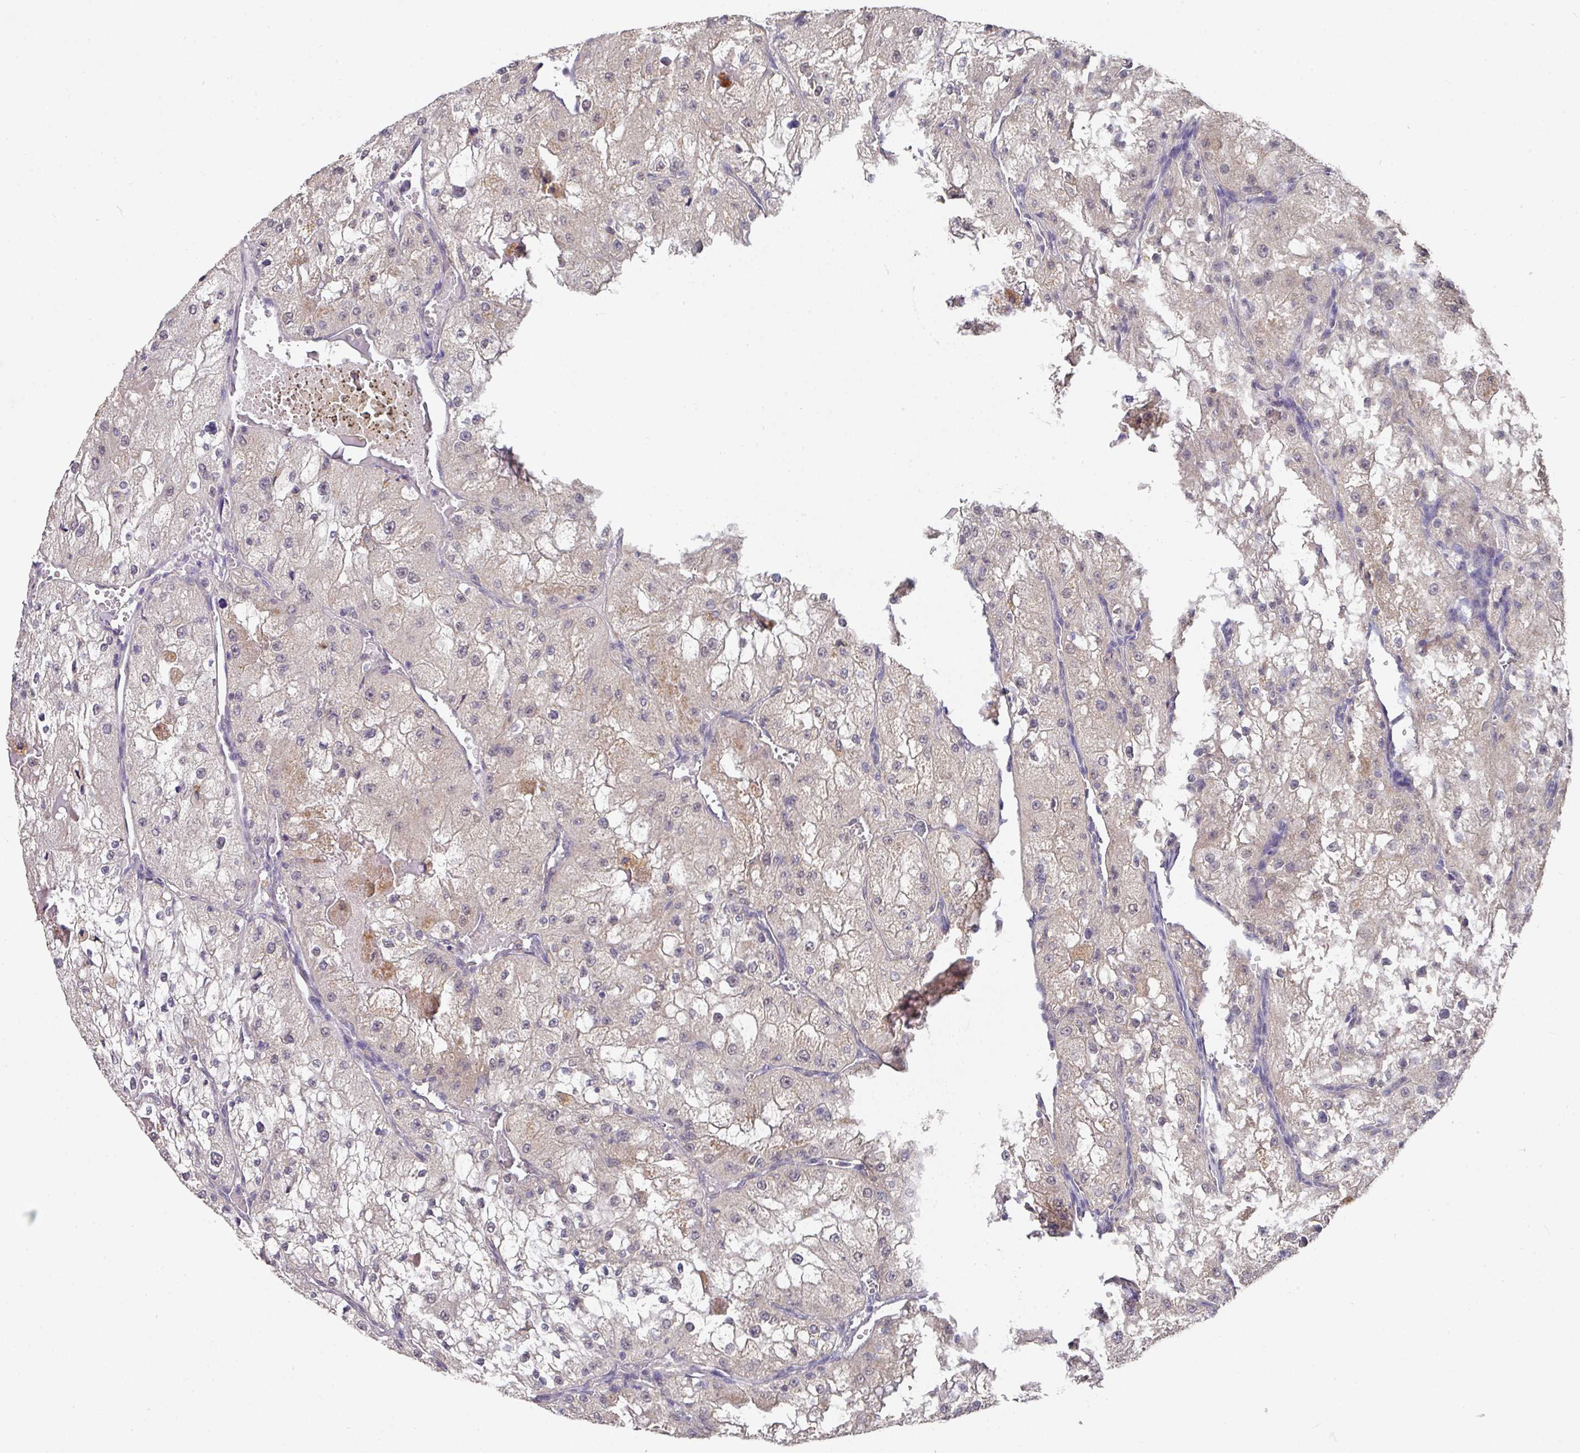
{"staining": {"intensity": "weak", "quantity": "<25%", "location": "cytoplasmic/membranous"}, "tissue": "renal cancer", "cell_type": "Tumor cells", "image_type": "cancer", "snomed": [{"axis": "morphology", "description": "Adenocarcinoma, NOS"}, {"axis": "topography", "description": "Kidney"}], "caption": "The immunohistochemistry (IHC) histopathology image has no significant expression in tumor cells of adenocarcinoma (renal) tissue.", "gene": "EXTL3", "patient": {"sex": "female", "age": 74}}